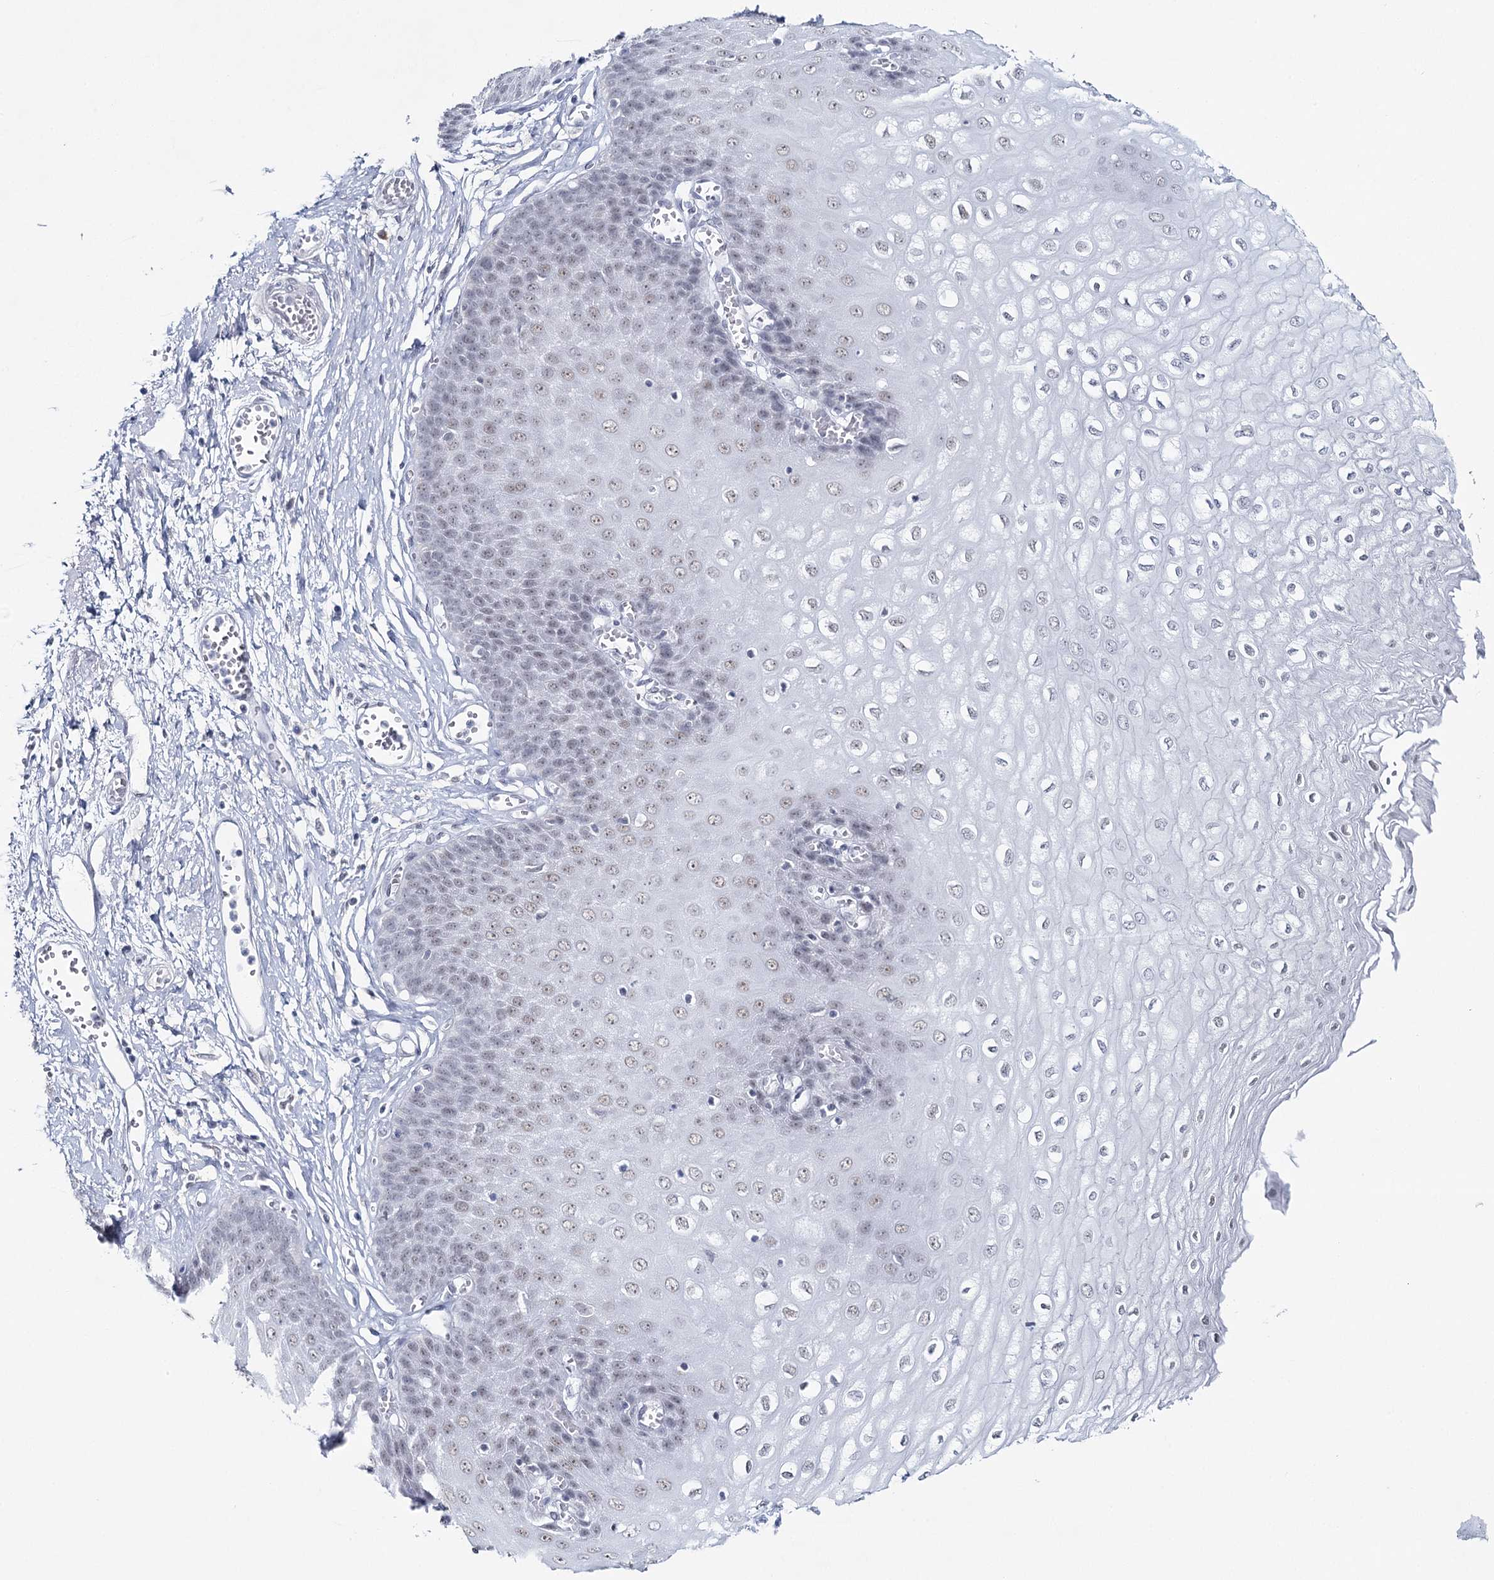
{"staining": {"intensity": "weak", "quantity": "25%-75%", "location": "nuclear"}, "tissue": "esophagus", "cell_type": "Squamous epithelial cells", "image_type": "normal", "snomed": [{"axis": "morphology", "description": "Normal tissue, NOS"}, {"axis": "topography", "description": "Esophagus"}], "caption": "This photomicrograph demonstrates immunohistochemistry staining of unremarkable human esophagus, with low weak nuclear staining in approximately 25%-75% of squamous epithelial cells.", "gene": "ZC3H8", "patient": {"sex": "male", "age": 60}}